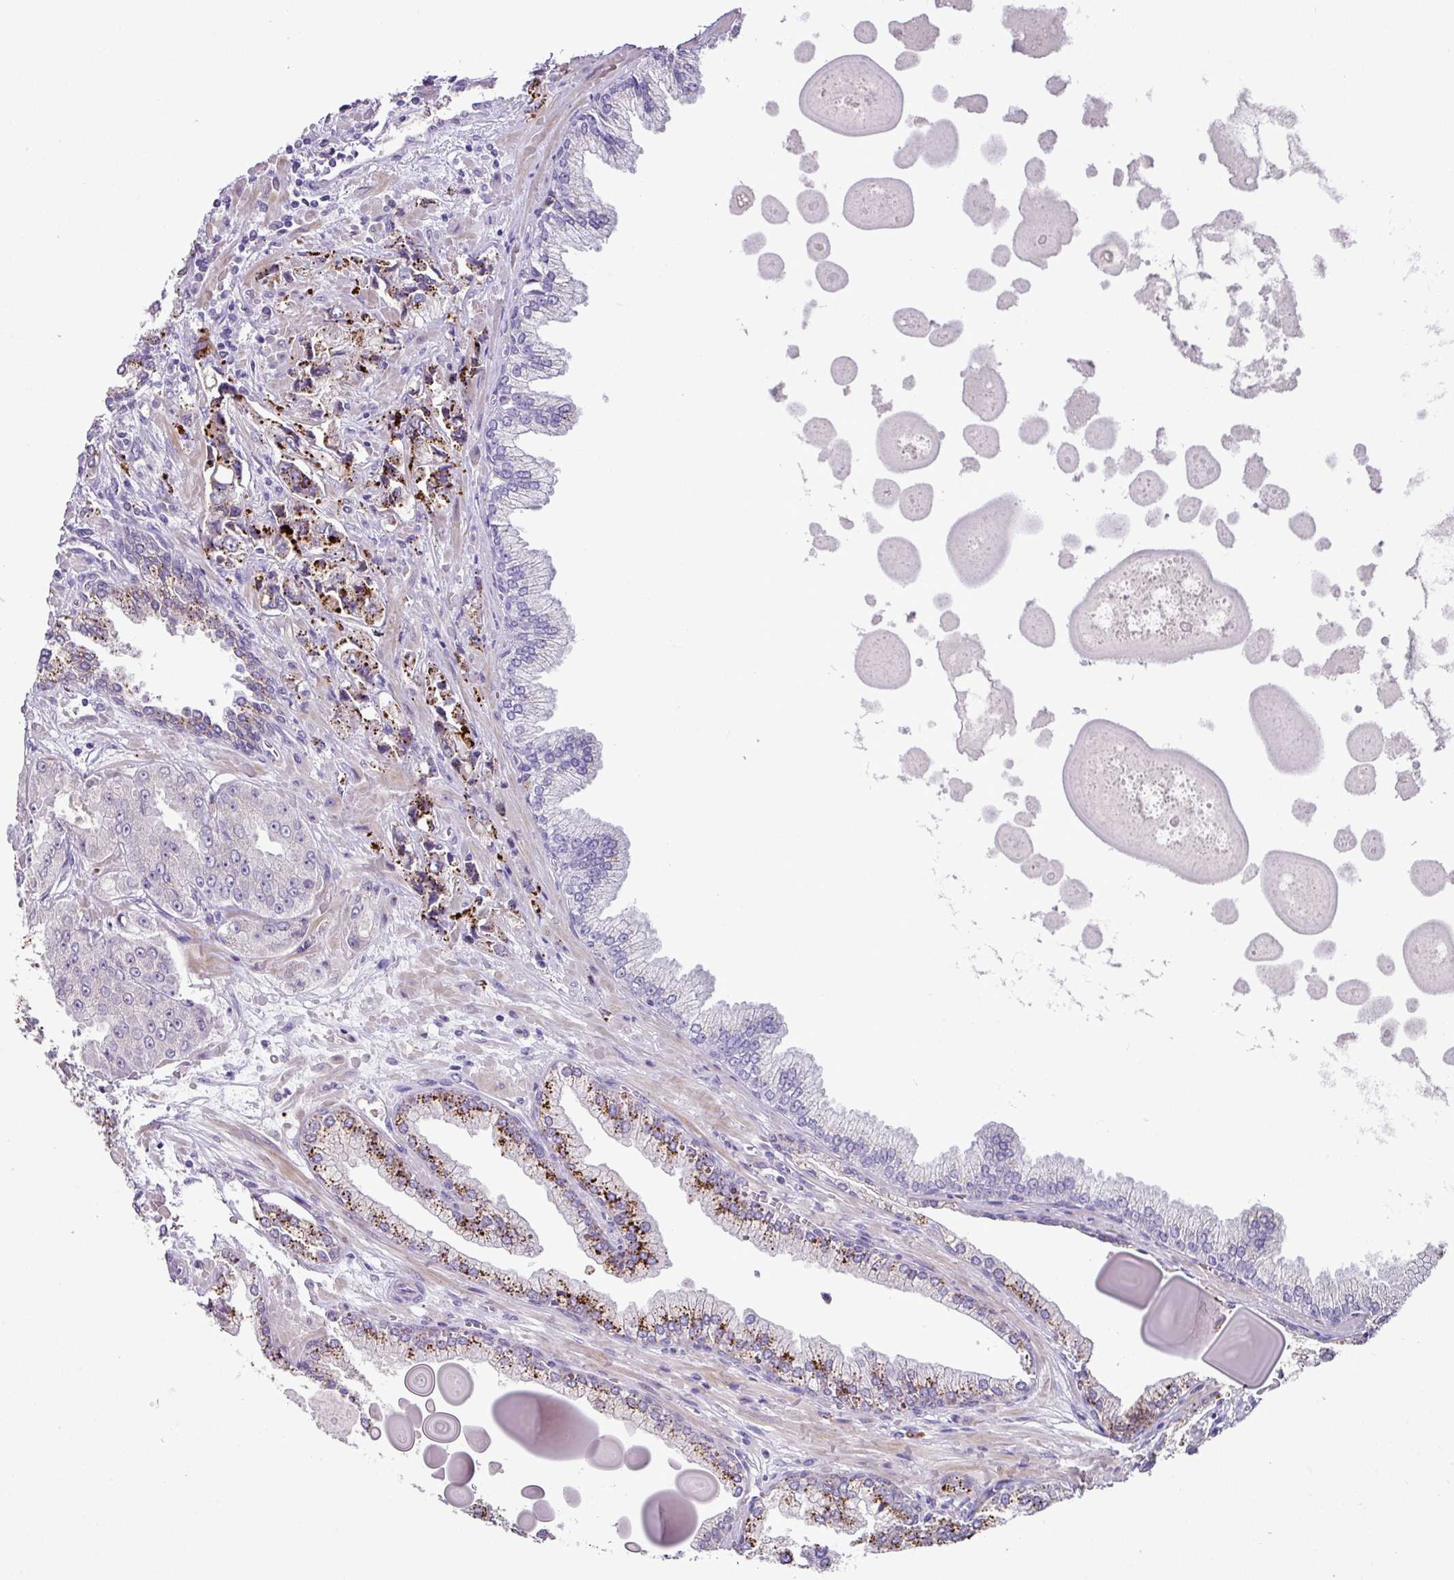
{"staining": {"intensity": "strong", "quantity": "25%-75%", "location": "cytoplasmic/membranous"}, "tissue": "prostate cancer", "cell_type": "Tumor cells", "image_type": "cancer", "snomed": [{"axis": "morphology", "description": "Adenocarcinoma, High grade"}, {"axis": "topography", "description": "Prostate"}], "caption": "Tumor cells exhibit strong cytoplasmic/membranous positivity in approximately 25%-75% of cells in prostate high-grade adenocarcinoma.", "gene": "PLEKHH3", "patient": {"sex": "male", "age": 74}}